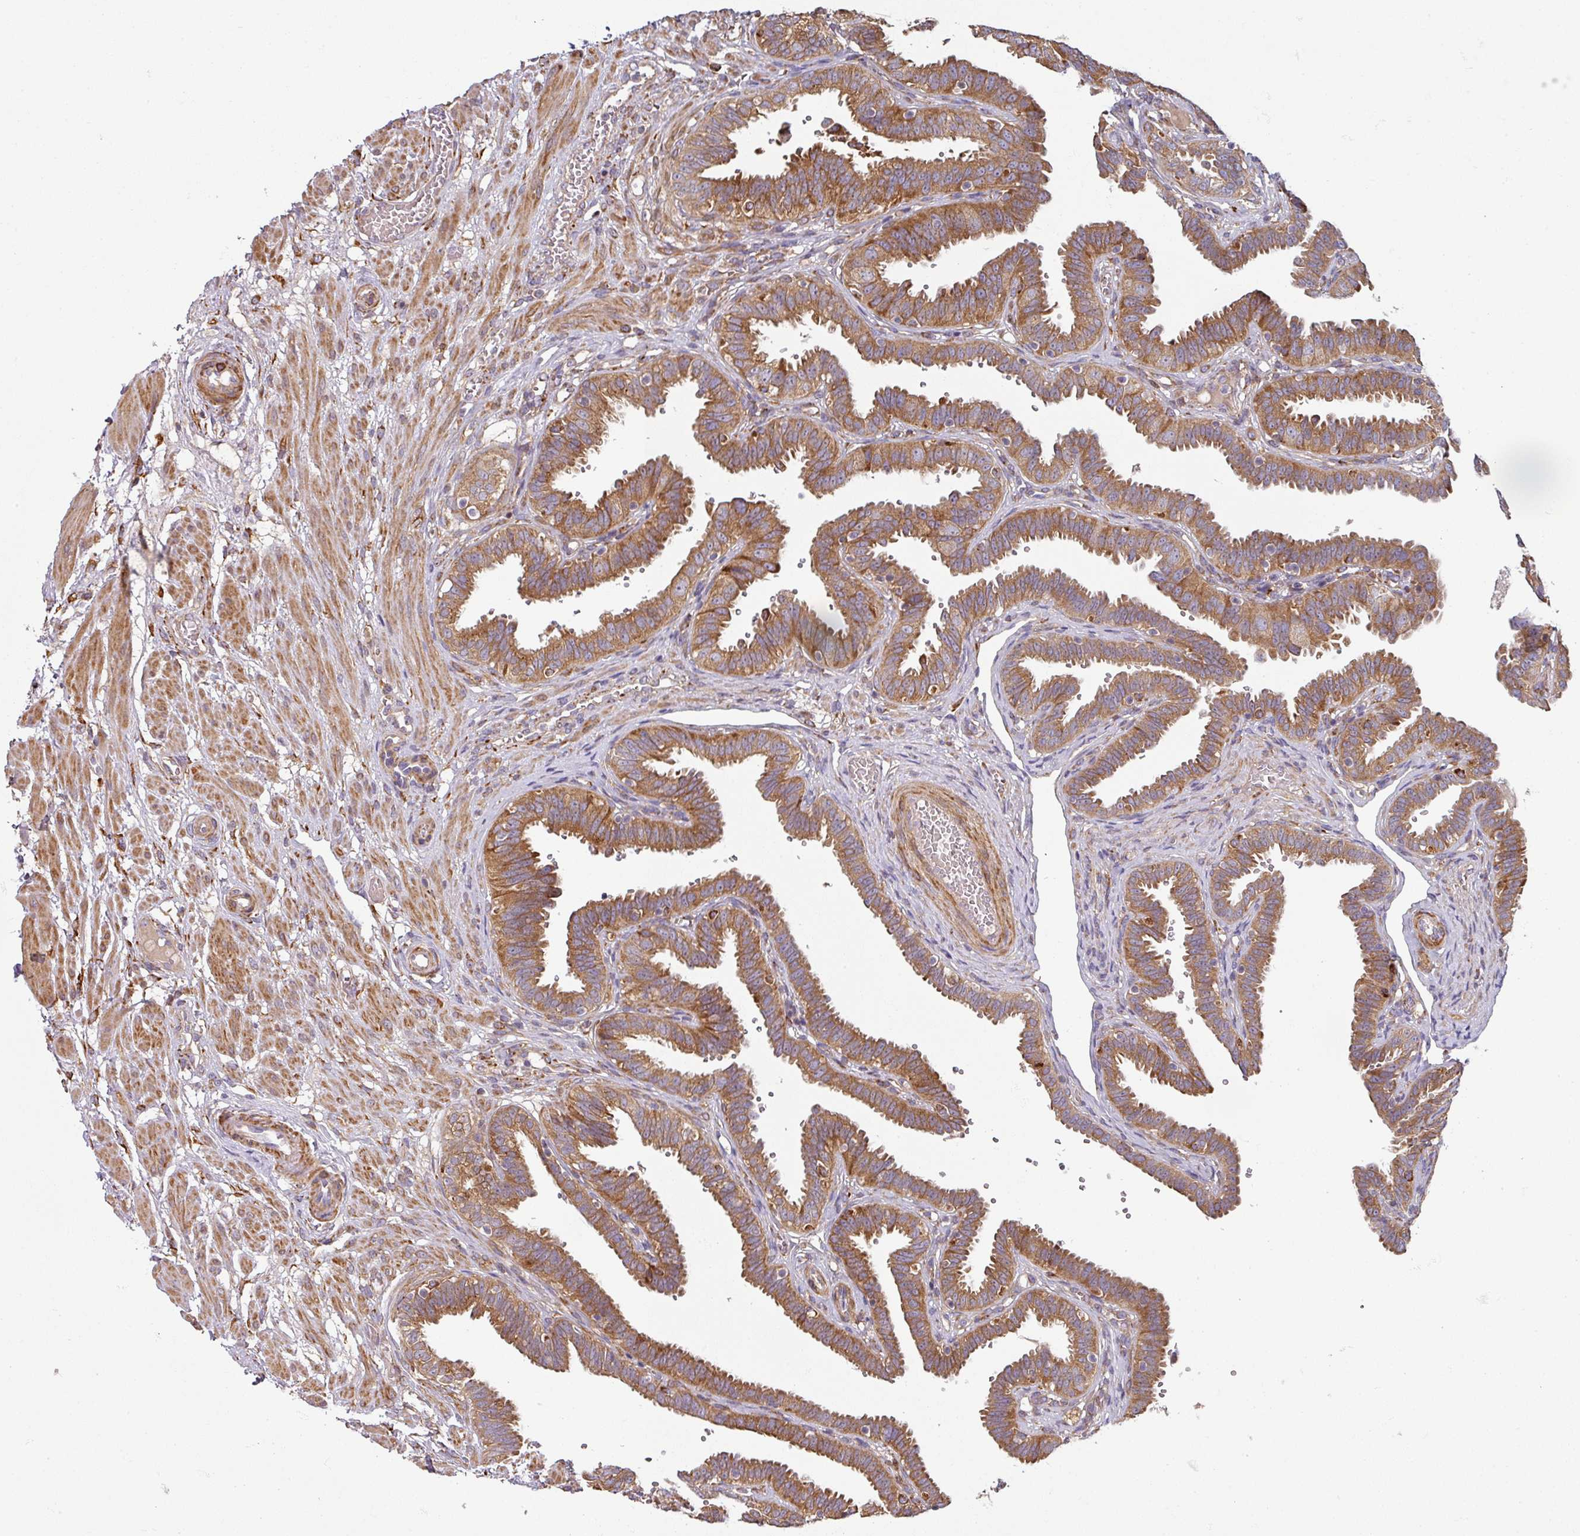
{"staining": {"intensity": "moderate", "quantity": ">75%", "location": "cytoplasmic/membranous"}, "tissue": "fallopian tube", "cell_type": "Glandular cells", "image_type": "normal", "snomed": [{"axis": "morphology", "description": "Normal tissue, NOS"}, {"axis": "topography", "description": "Fallopian tube"}], "caption": "Immunohistochemical staining of unremarkable fallopian tube exhibits >75% levels of moderate cytoplasmic/membranous protein positivity in about >75% of glandular cells.", "gene": "ZNF268", "patient": {"sex": "female", "age": 37}}